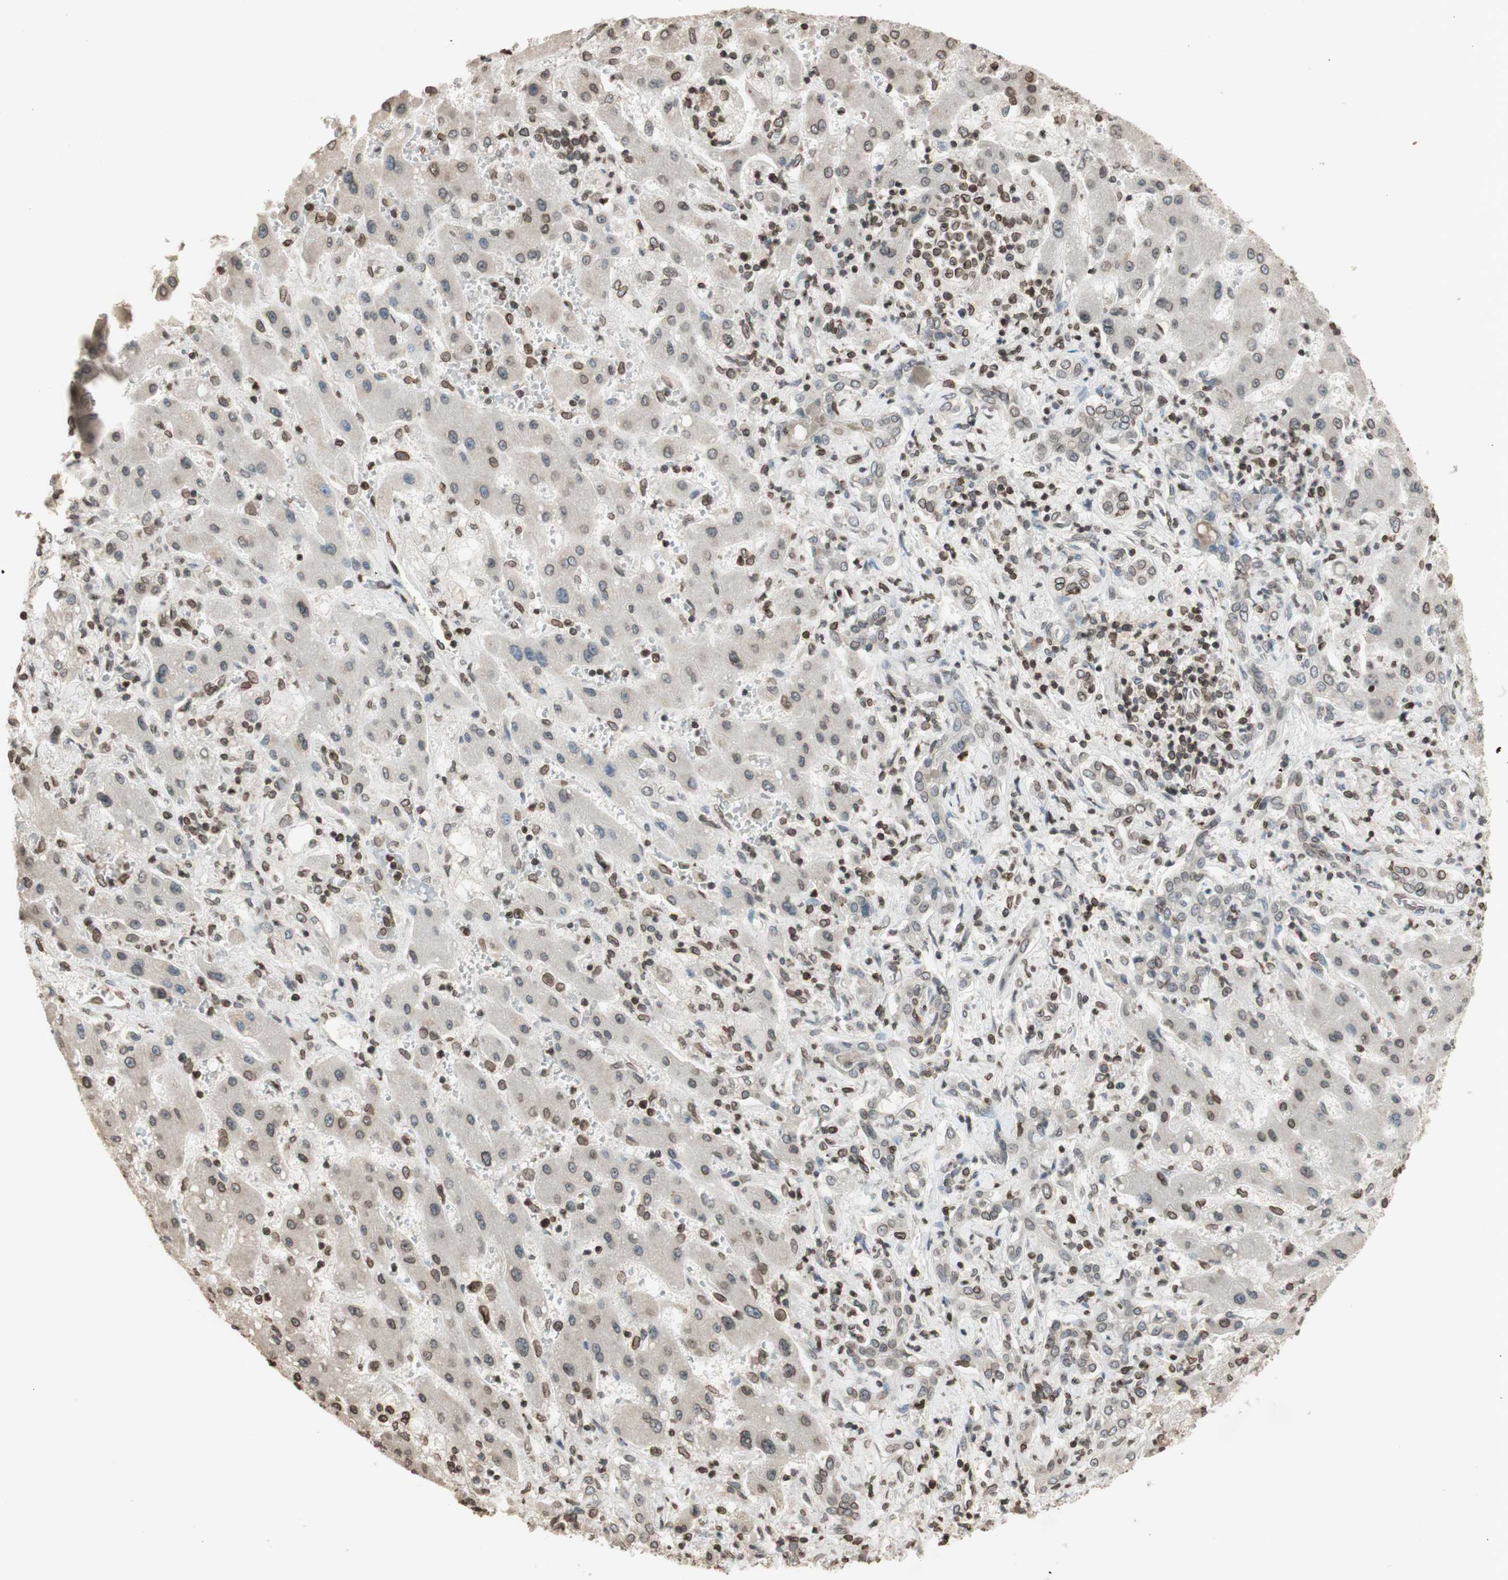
{"staining": {"intensity": "moderate", "quantity": "25%-75%", "location": "cytoplasmic/membranous,nuclear"}, "tissue": "liver cancer", "cell_type": "Tumor cells", "image_type": "cancer", "snomed": [{"axis": "morphology", "description": "Cholangiocarcinoma"}, {"axis": "topography", "description": "Liver"}], "caption": "A brown stain shows moderate cytoplasmic/membranous and nuclear staining of a protein in human liver cancer tumor cells.", "gene": "TMPO", "patient": {"sex": "male", "age": 50}}